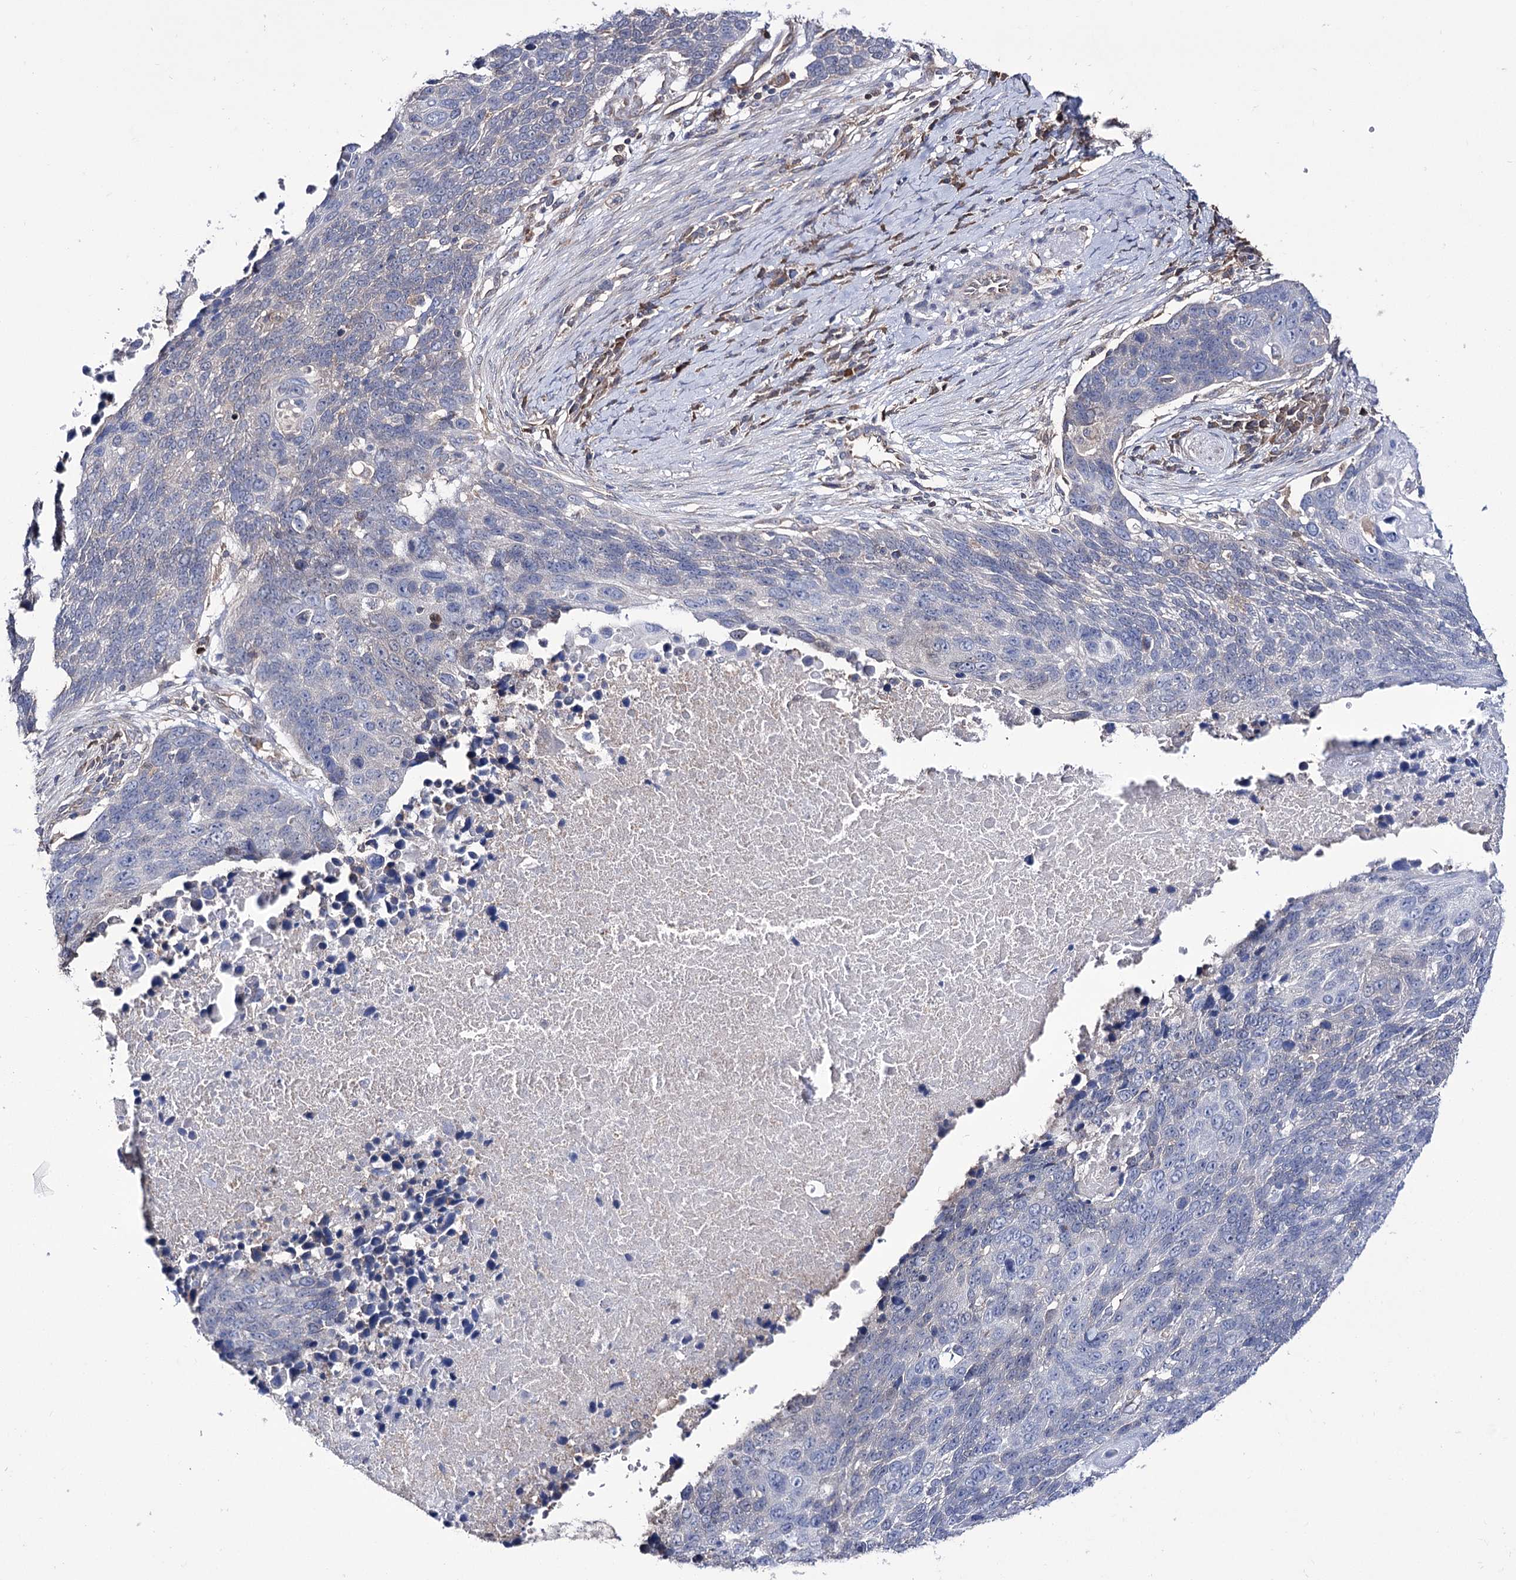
{"staining": {"intensity": "negative", "quantity": "none", "location": "none"}, "tissue": "lung cancer", "cell_type": "Tumor cells", "image_type": "cancer", "snomed": [{"axis": "morphology", "description": "Normal tissue, NOS"}, {"axis": "morphology", "description": "Squamous cell carcinoma, NOS"}, {"axis": "topography", "description": "Lymph node"}, {"axis": "topography", "description": "Lung"}], "caption": "The photomicrograph demonstrates no significant expression in tumor cells of lung cancer. The staining was performed using DAB to visualize the protein expression in brown, while the nuclei were stained in blue with hematoxylin (Magnification: 20x).", "gene": "PTER", "patient": {"sex": "male", "age": 66}}